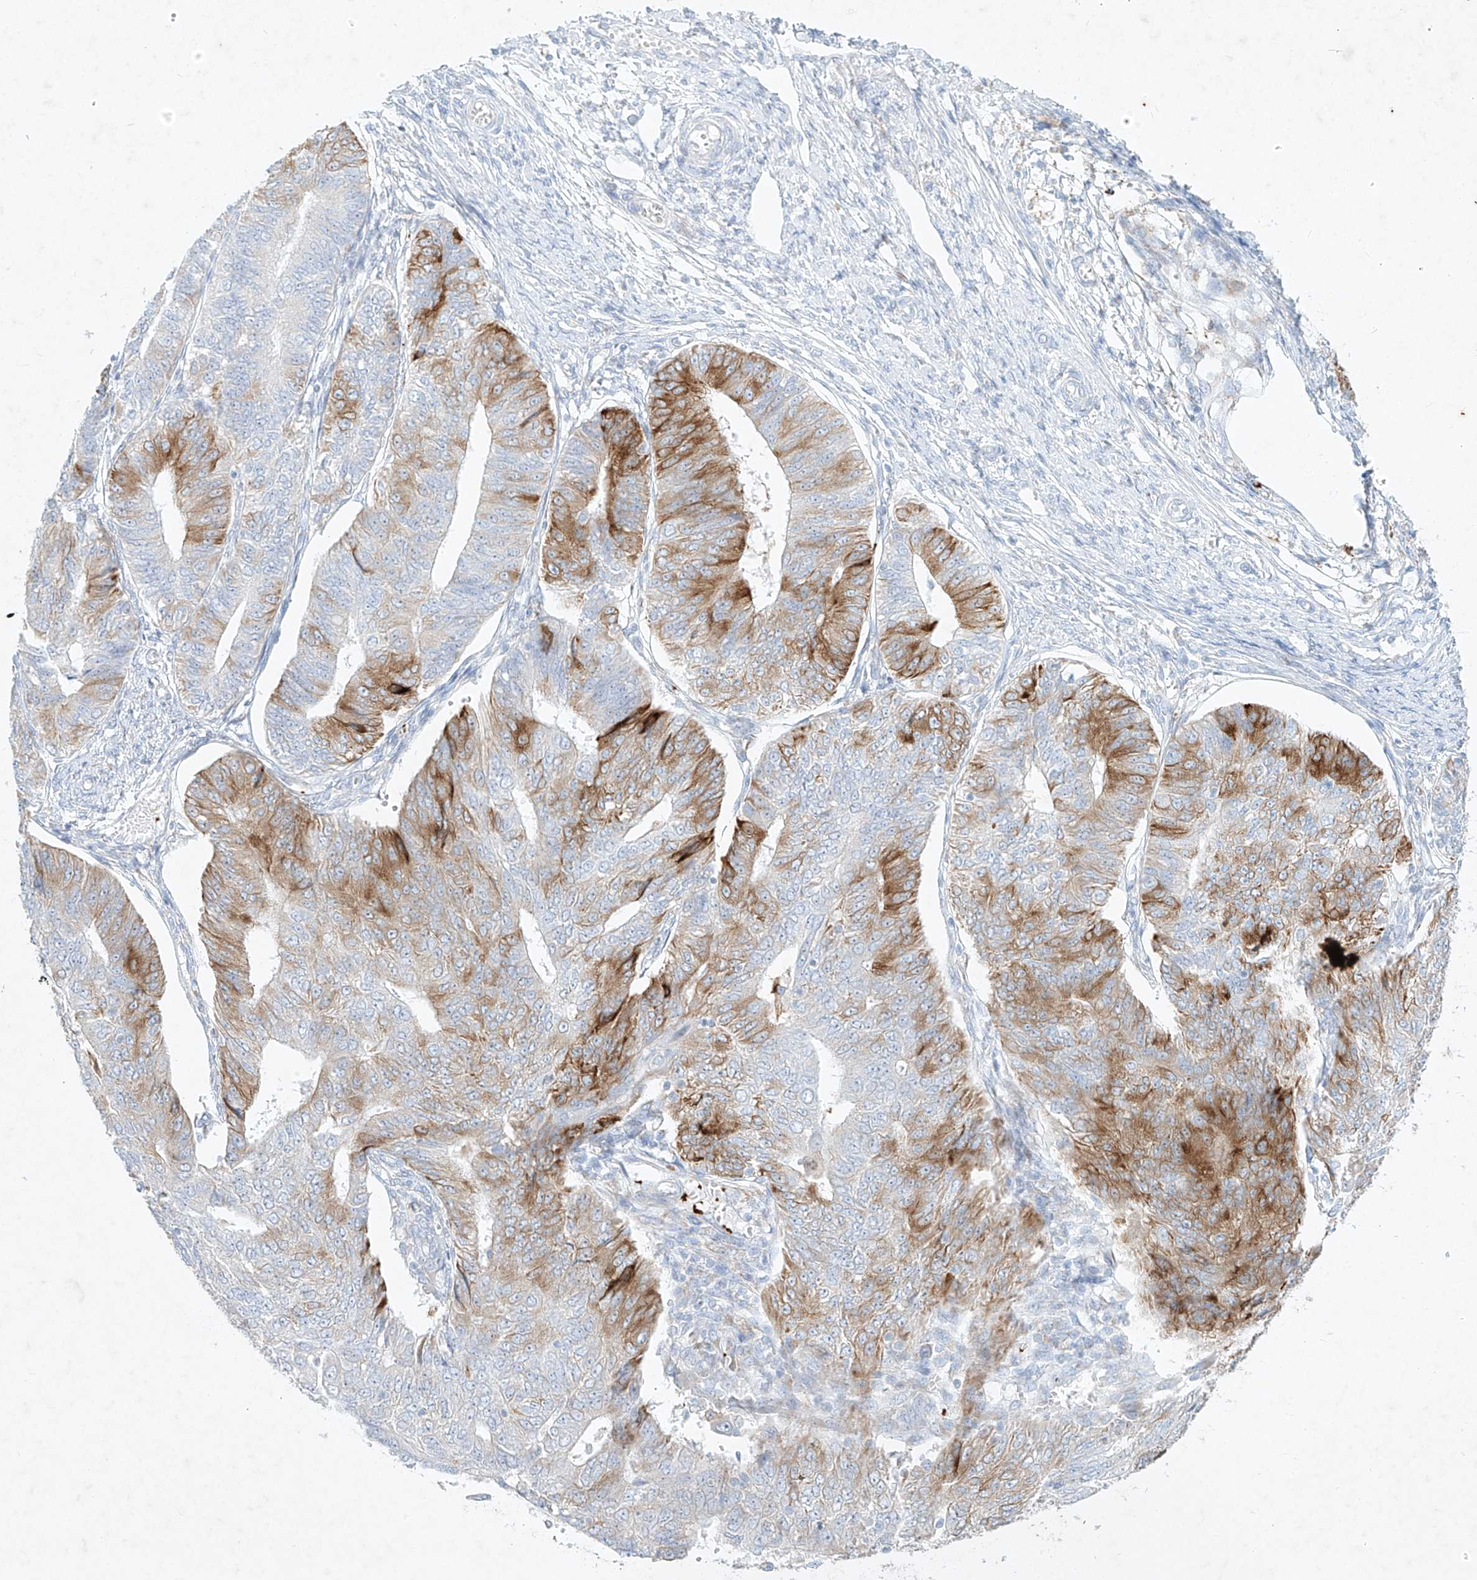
{"staining": {"intensity": "moderate", "quantity": "25%-75%", "location": "cytoplasmic/membranous"}, "tissue": "endometrial cancer", "cell_type": "Tumor cells", "image_type": "cancer", "snomed": [{"axis": "morphology", "description": "Adenocarcinoma, NOS"}, {"axis": "topography", "description": "Endometrium"}], "caption": "Tumor cells demonstrate medium levels of moderate cytoplasmic/membranous expression in about 25%-75% of cells in endometrial cancer (adenocarcinoma). The staining was performed using DAB (3,3'-diaminobenzidine), with brown indicating positive protein expression. Nuclei are stained blue with hematoxylin.", "gene": "PLEK", "patient": {"sex": "female", "age": 32}}